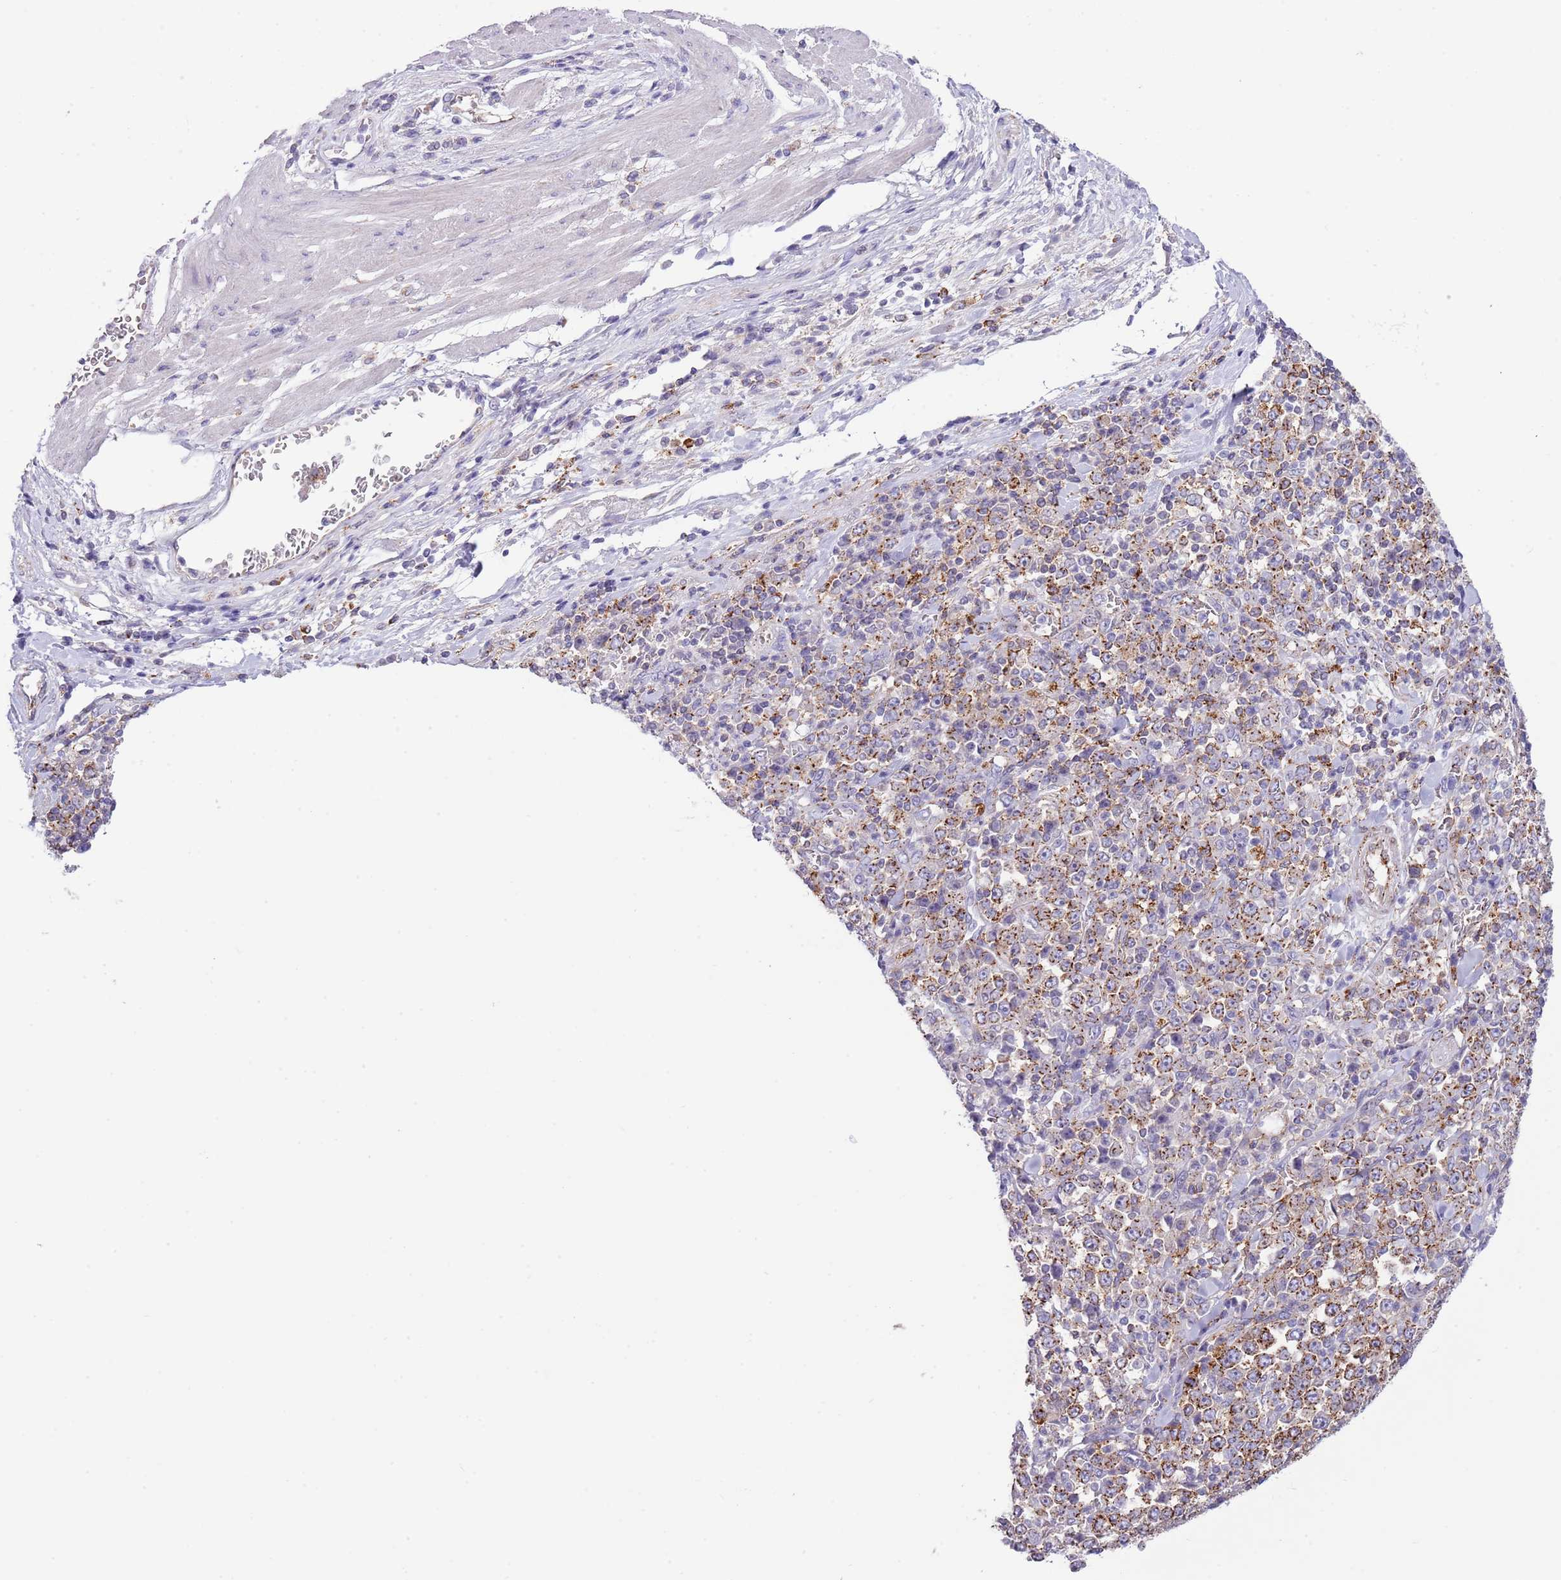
{"staining": {"intensity": "strong", "quantity": ">75%", "location": "cytoplasmic/membranous"}, "tissue": "stomach cancer", "cell_type": "Tumor cells", "image_type": "cancer", "snomed": [{"axis": "morphology", "description": "Normal tissue, NOS"}, {"axis": "morphology", "description": "Adenocarcinoma, NOS"}, {"axis": "topography", "description": "Stomach, upper"}, {"axis": "topography", "description": "Stomach"}], "caption": "Immunohistochemistry (IHC) micrograph of neoplastic tissue: human stomach cancer stained using immunohistochemistry (IHC) shows high levels of strong protein expression localized specifically in the cytoplasmic/membranous of tumor cells, appearing as a cytoplasmic/membranous brown color.", "gene": "ABHD17A", "patient": {"sex": "male", "age": 59}}